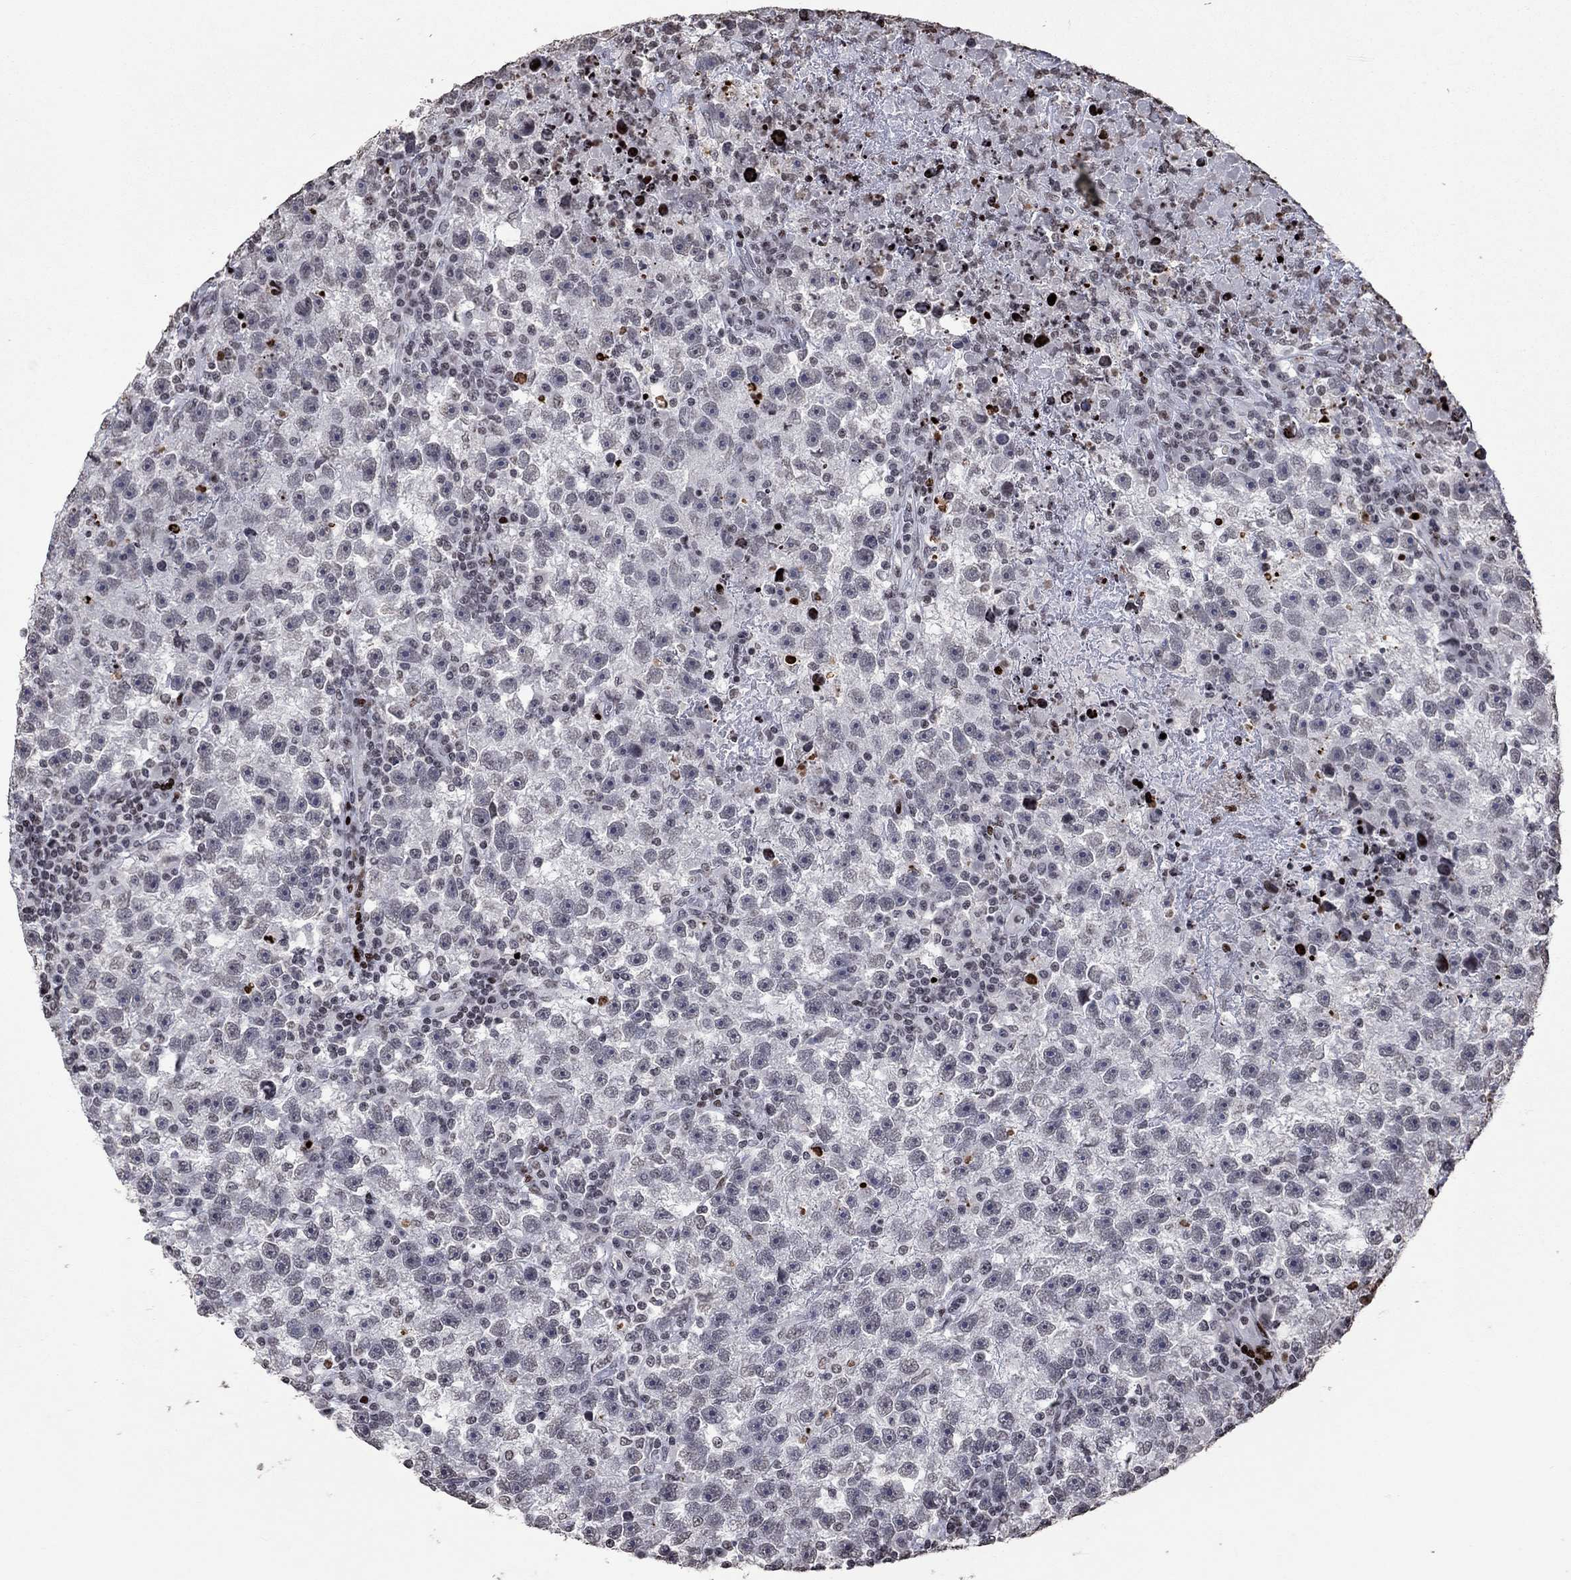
{"staining": {"intensity": "negative", "quantity": "none", "location": "none"}, "tissue": "testis cancer", "cell_type": "Tumor cells", "image_type": "cancer", "snomed": [{"axis": "morphology", "description": "Seminoma, NOS"}, {"axis": "topography", "description": "Testis"}], "caption": "Tumor cells show no significant protein expression in seminoma (testis).", "gene": "SRSF3", "patient": {"sex": "male", "age": 47}}